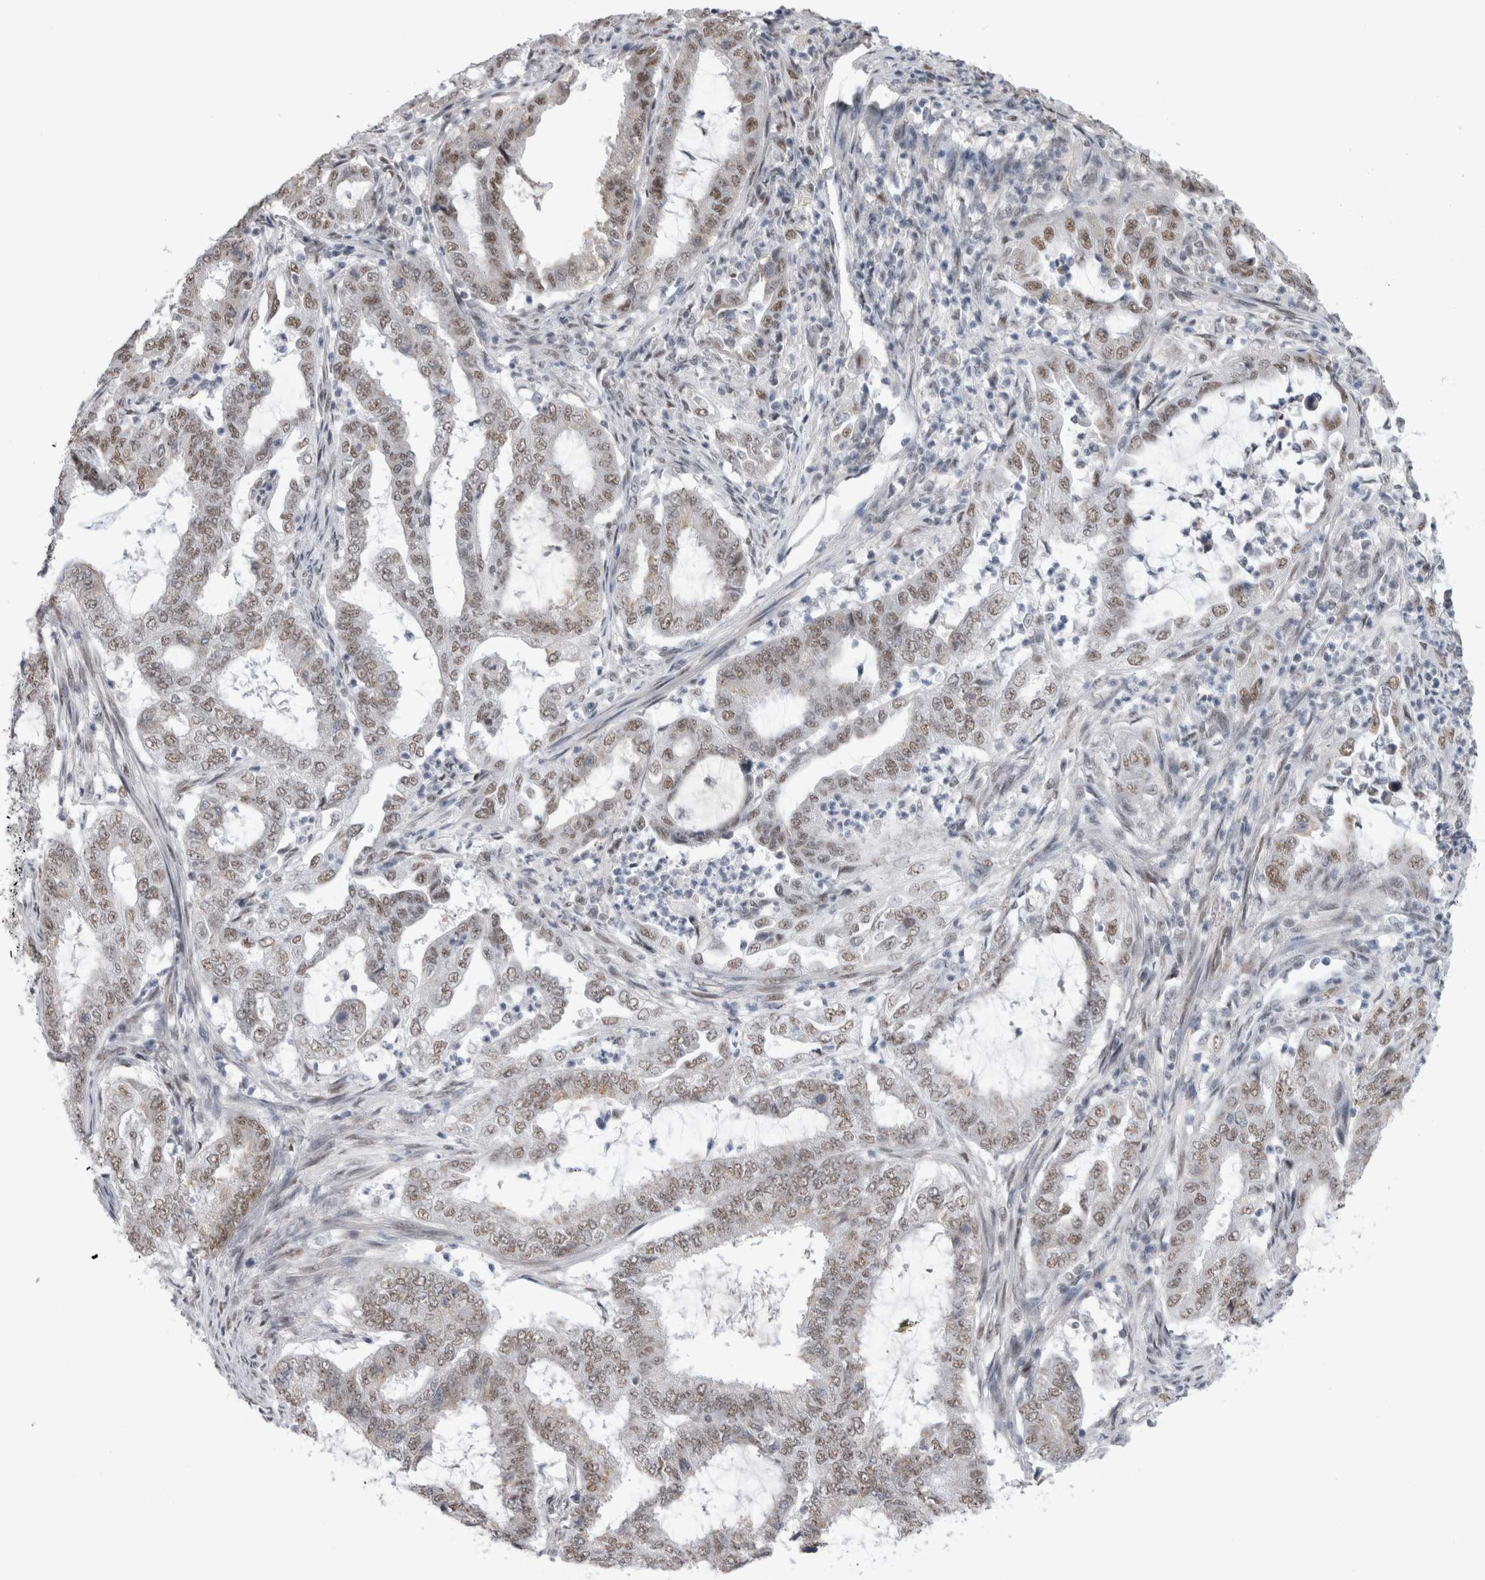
{"staining": {"intensity": "moderate", "quantity": ">75%", "location": "nuclear"}, "tissue": "endometrial cancer", "cell_type": "Tumor cells", "image_type": "cancer", "snomed": [{"axis": "morphology", "description": "Adenocarcinoma, NOS"}, {"axis": "topography", "description": "Endometrium"}], "caption": "Immunohistochemistry image of adenocarcinoma (endometrial) stained for a protein (brown), which demonstrates medium levels of moderate nuclear staining in about >75% of tumor cells.", "gene": "API5", "patient": {"sex": "female", "age": 51}}